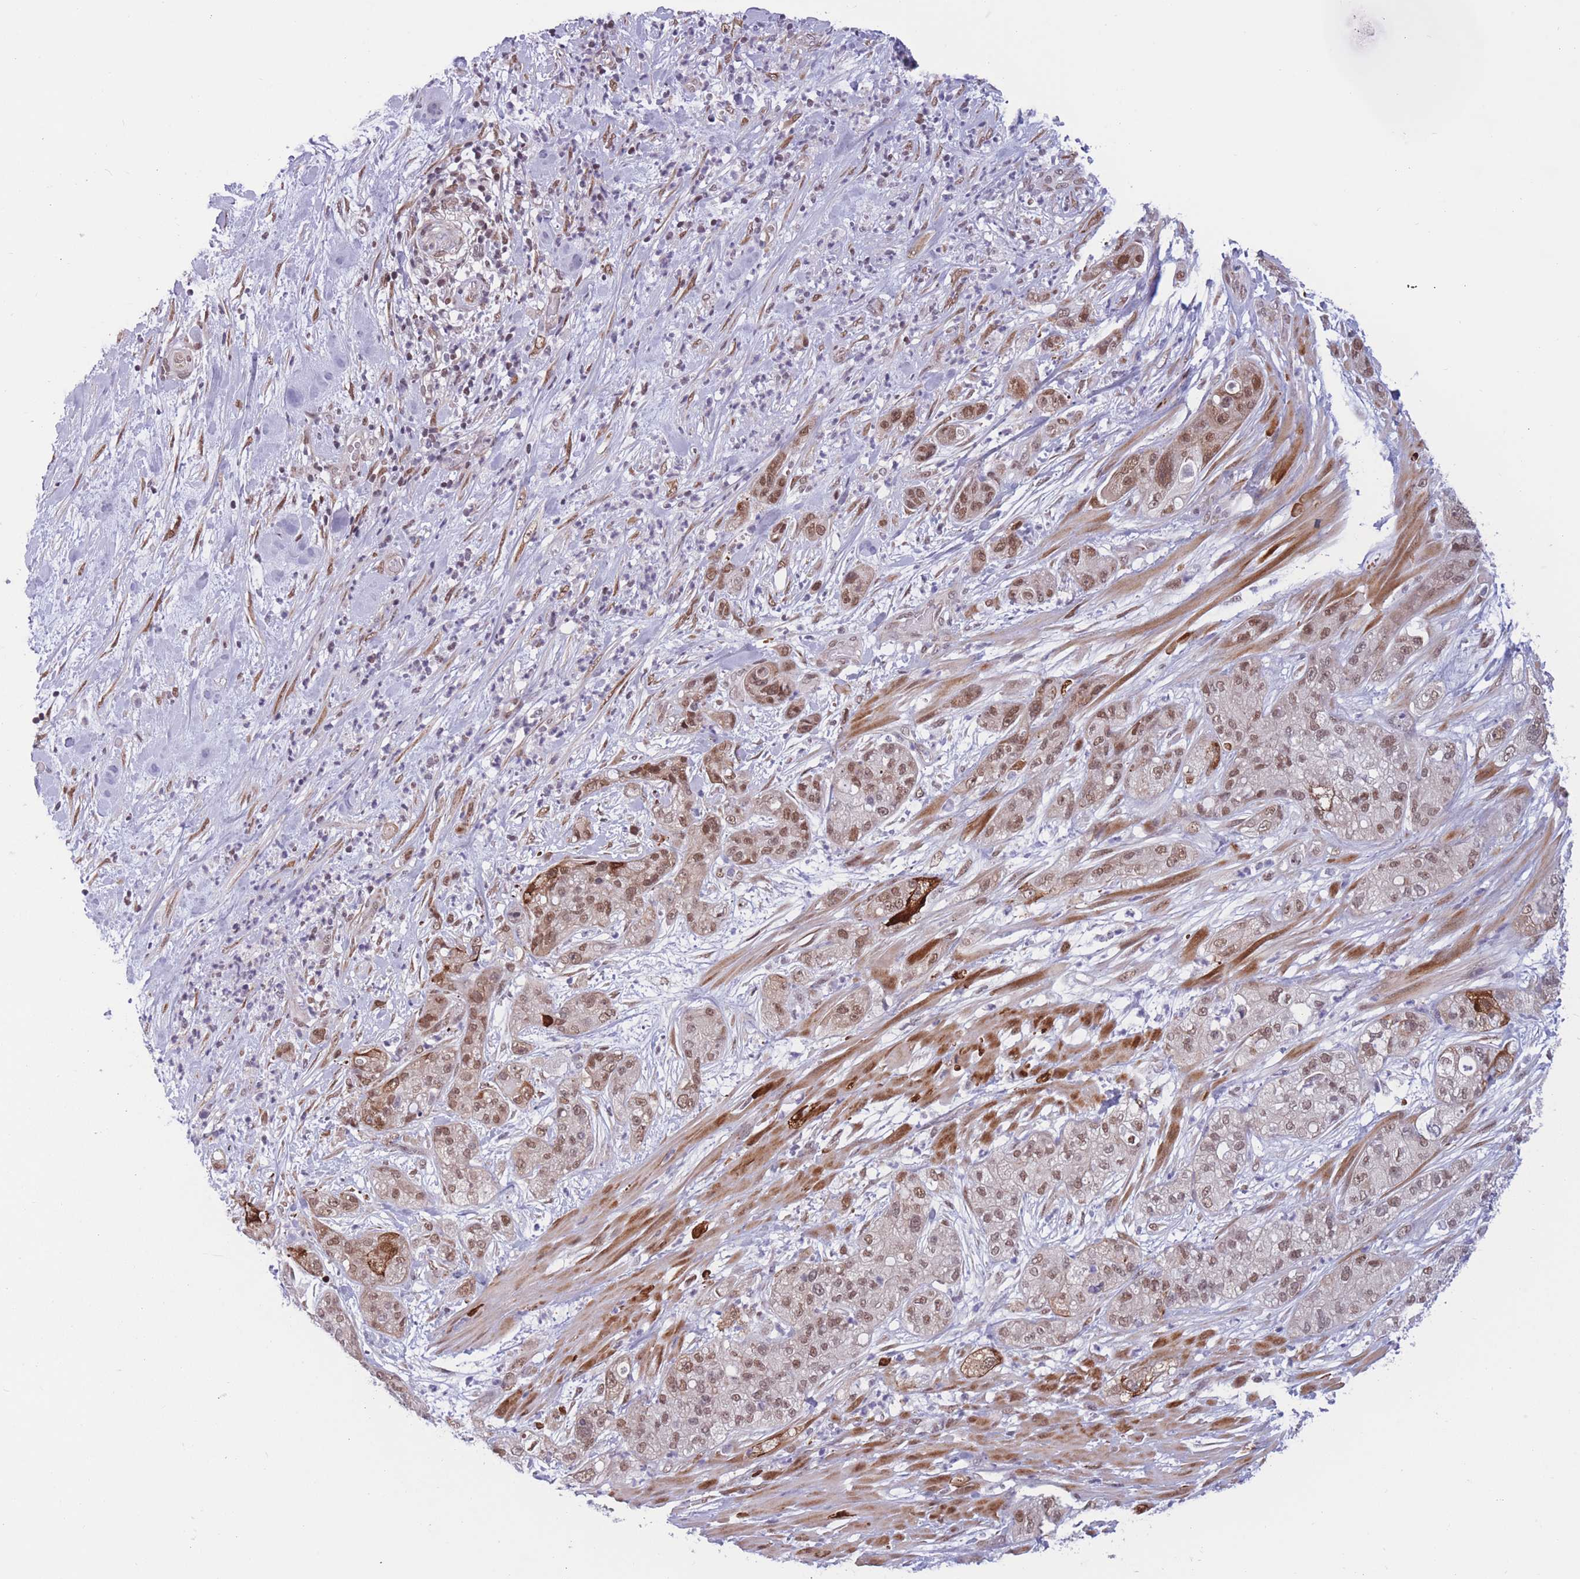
{"staining": {"intensity": "moderate", "quantity": ">75%", "location": "nuclear"}, "tissue": "pancreatic cancer", "cell_type": "Tumor cells", "image_type": "cancer", "snomed": [{"axis": "morphology", "description": "Adenocarcinoma, NOS"}, {"axis": "topography", "description": "Pancreas"}], "caption": "A micrograph of human pancreatic adenocarcinoma stained for a protein shows moderate nuclear brown staining in tumor cells.", "gene": "BCL9L", "patient": {"sex": "female", "age": 78}}